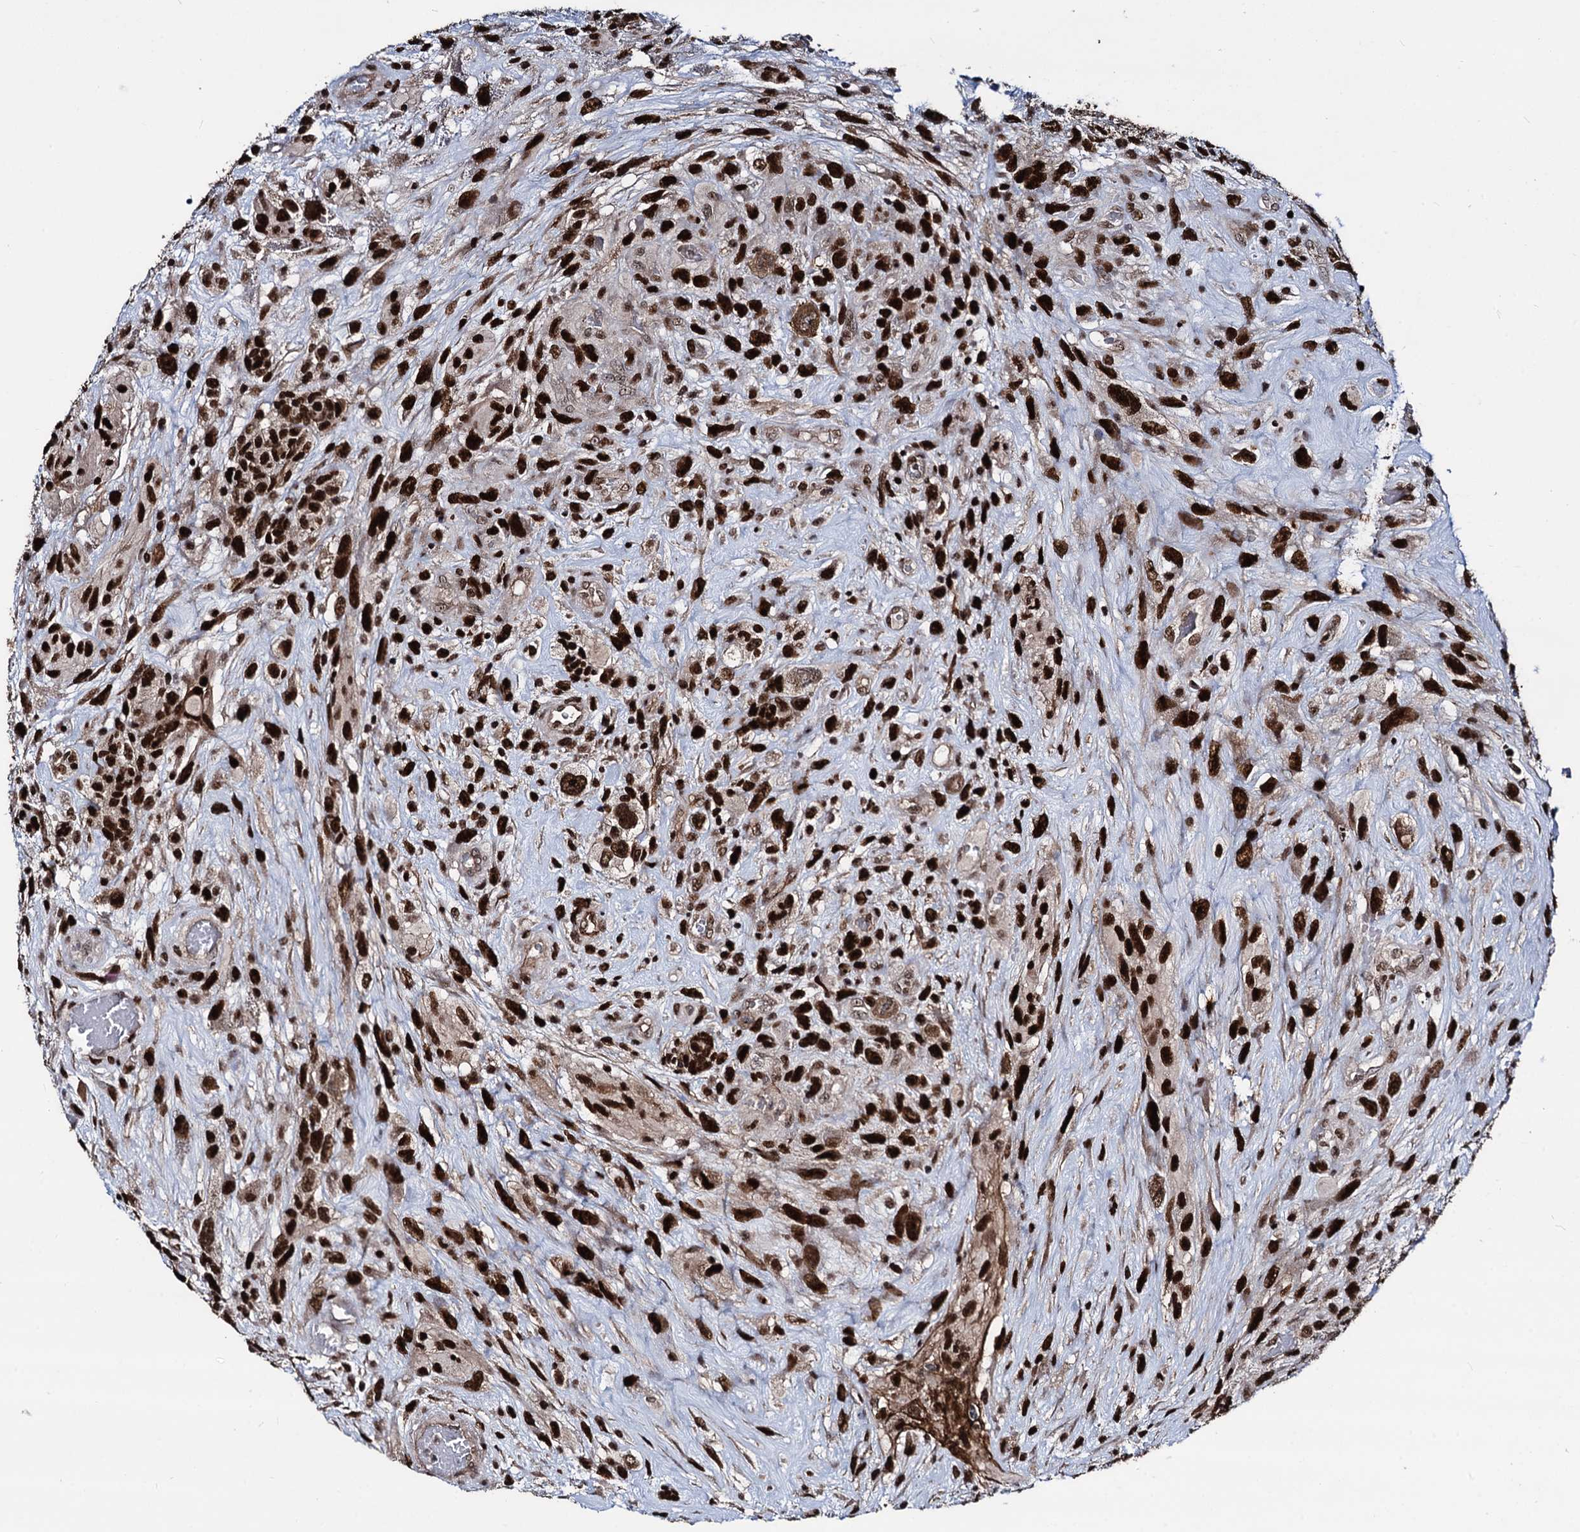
{"staining": {"intensity": "strong", "quantity": ">75%", "location": "nuclear"}, "tissue": "glioma", "cell_type": "Tumor cells", "image_type": "cancer", "snomed": [{"axis": "morphology", "description": "Glioma, malignant, High grade"}, {"axis": "topography", "description": "Brain"}], "caption": "Immunohistochemical staining of malignant glioma (high-grade) reveals high levels of strong nuclear protein expression in about >75% of tumor cells.", "gene": "GALNT11", "patient": {"sex": "male", "age": 61}}